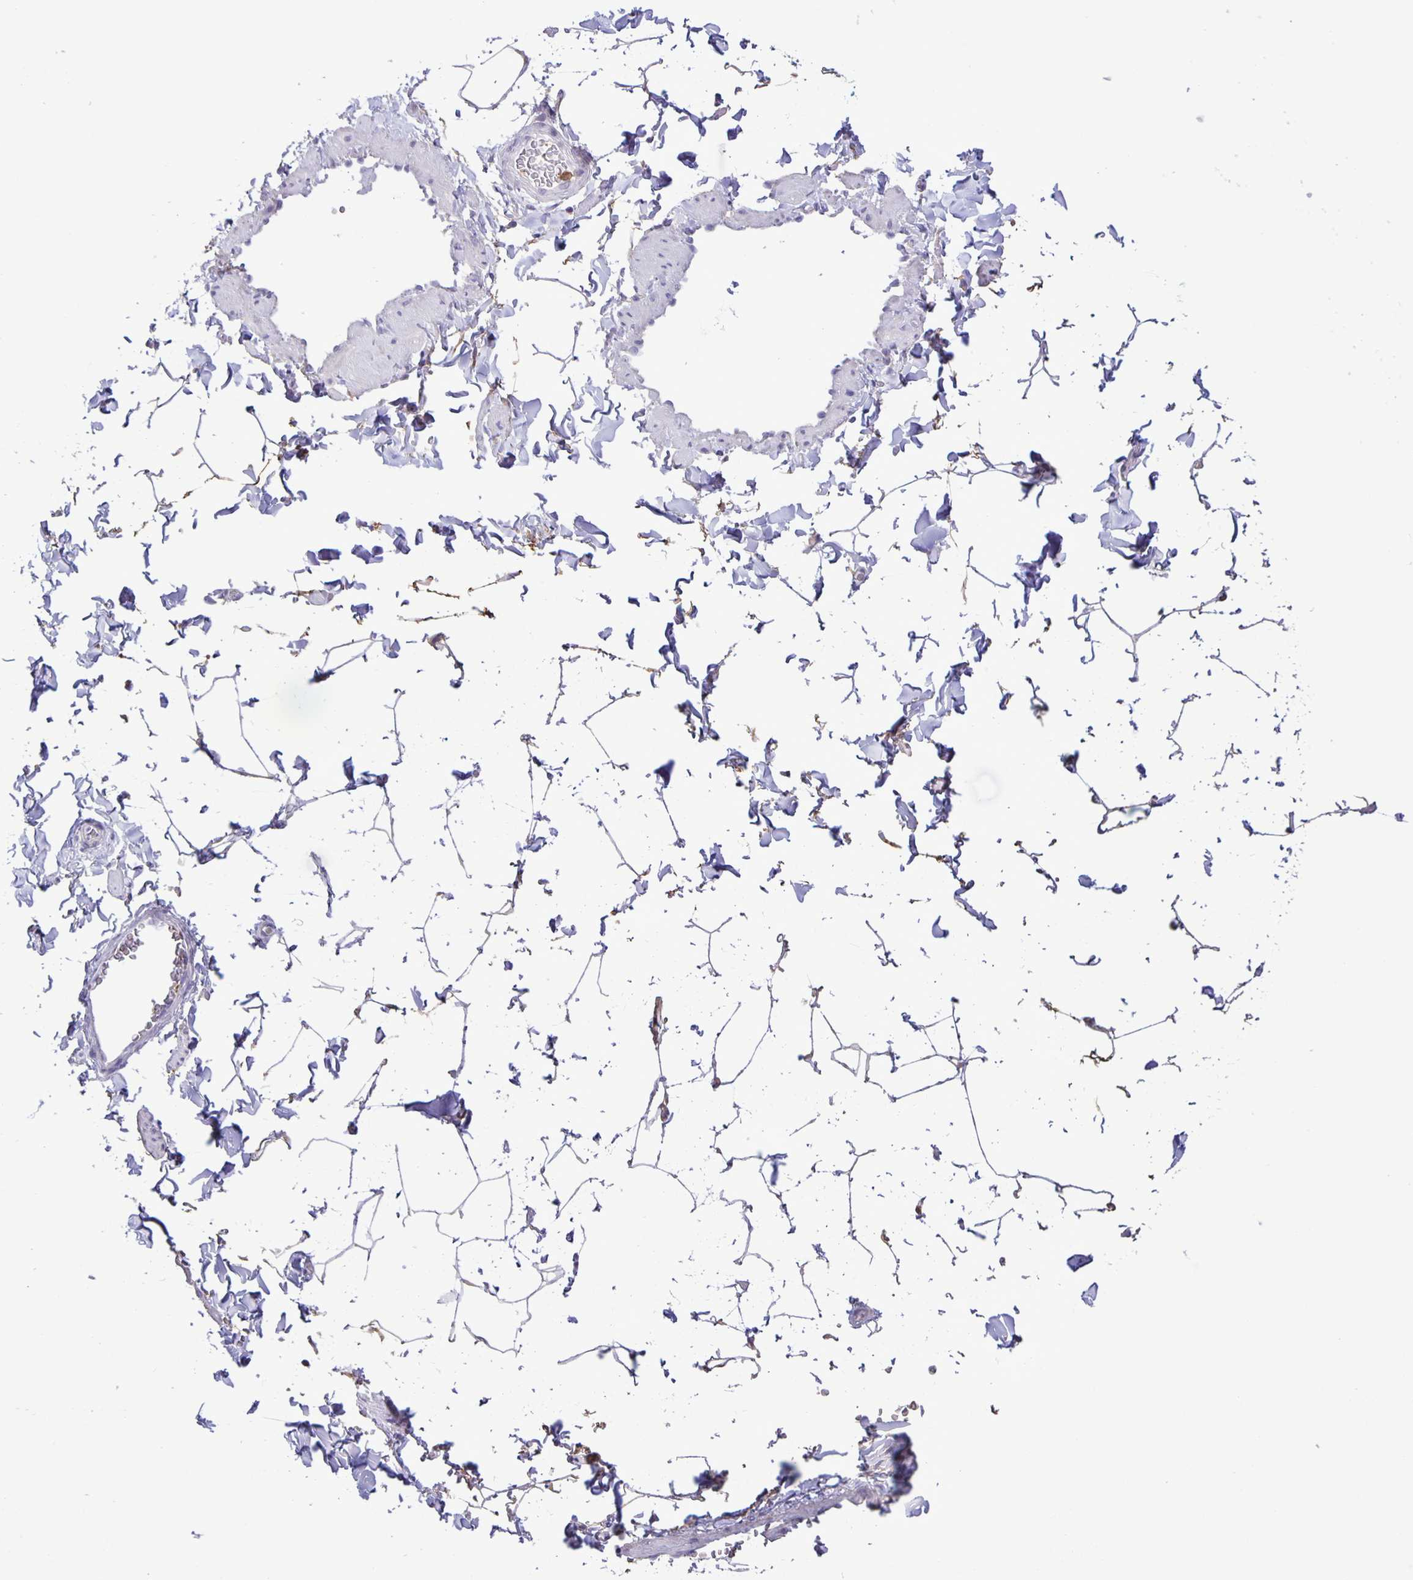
{"staining": {"intensity": "negative", "quantity": "none", "location": "none"}, "tissue": "adipose tissue", "cell_type": "Adipocytes", "image_type": "normal", "snomed": [{"axis": "morphology", "description": "Normal tissue, NOS"}, {"axis": "topography", "description": "Epididymis"}, {"axis": "topography", "description": "Peripheral nerve tissue"}], "caption": "High power microscopy histopathology image of an immunohistochemistry (IHC) histopathology image of normal adipose tissue, revealing no significant expression in adipocytes. (Brightfield microscopy of DAB (3,3'-diaminobenzidine) immunohistochemistry (IHC) at high magnification).", "gene": "ADCK1", "patient": {"sex": "male", "age": 32}}